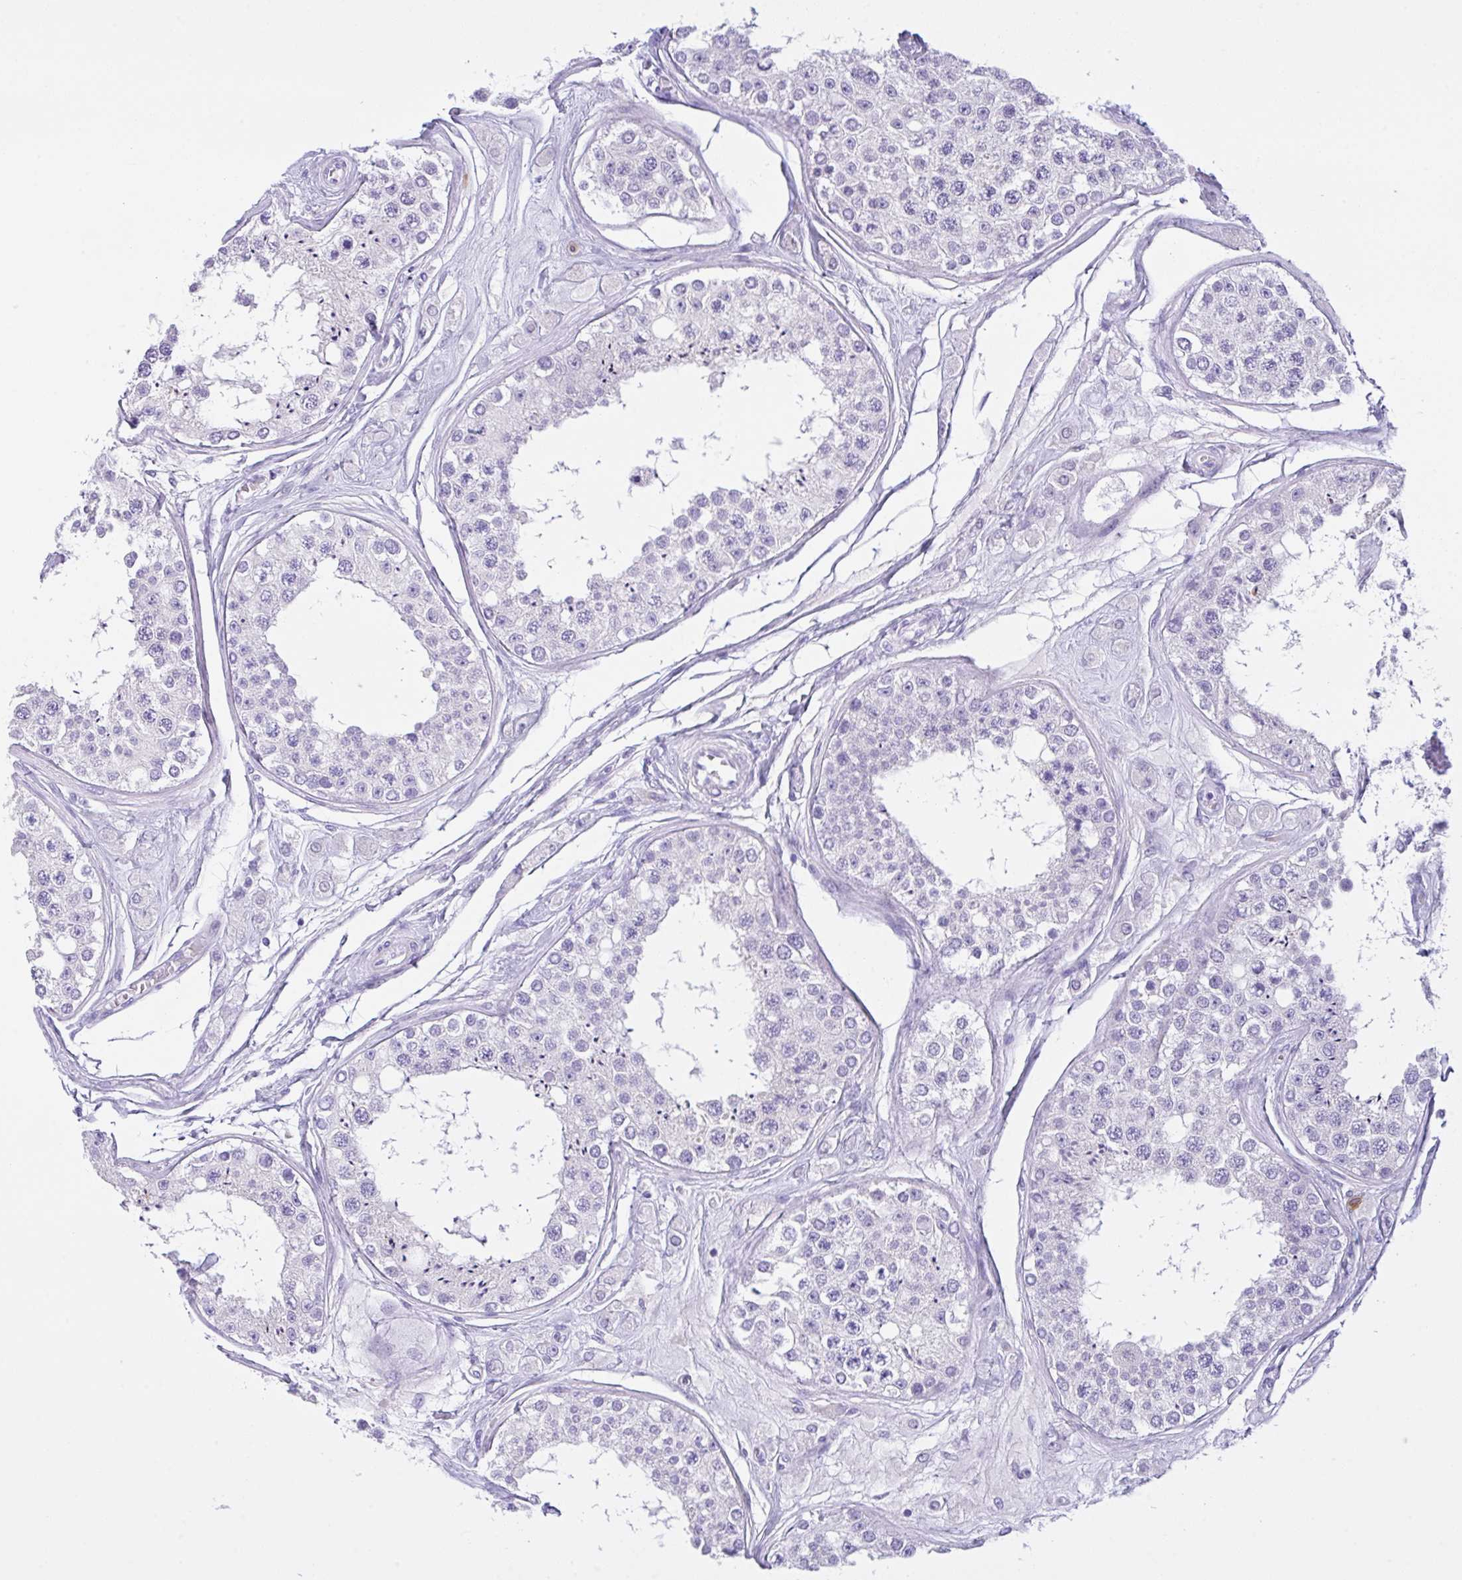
{"staining": {"intensity": "negative", "quantity": "none", "location": "none"}, "tissue": "testis", "cell_type": "Cells in seminiferous ducts", "image_type": "normal", "snomed": [{"axis": "morphology", "description": "Normal tissue, NOS"}, {"axis": "topography", "description": "Testis"}], "caption": "Cells in seminiferous ducts show no significant staining in unremarkable testis.", "gene": "NCF1", "patient": {"sex": "male", "age": 25}}